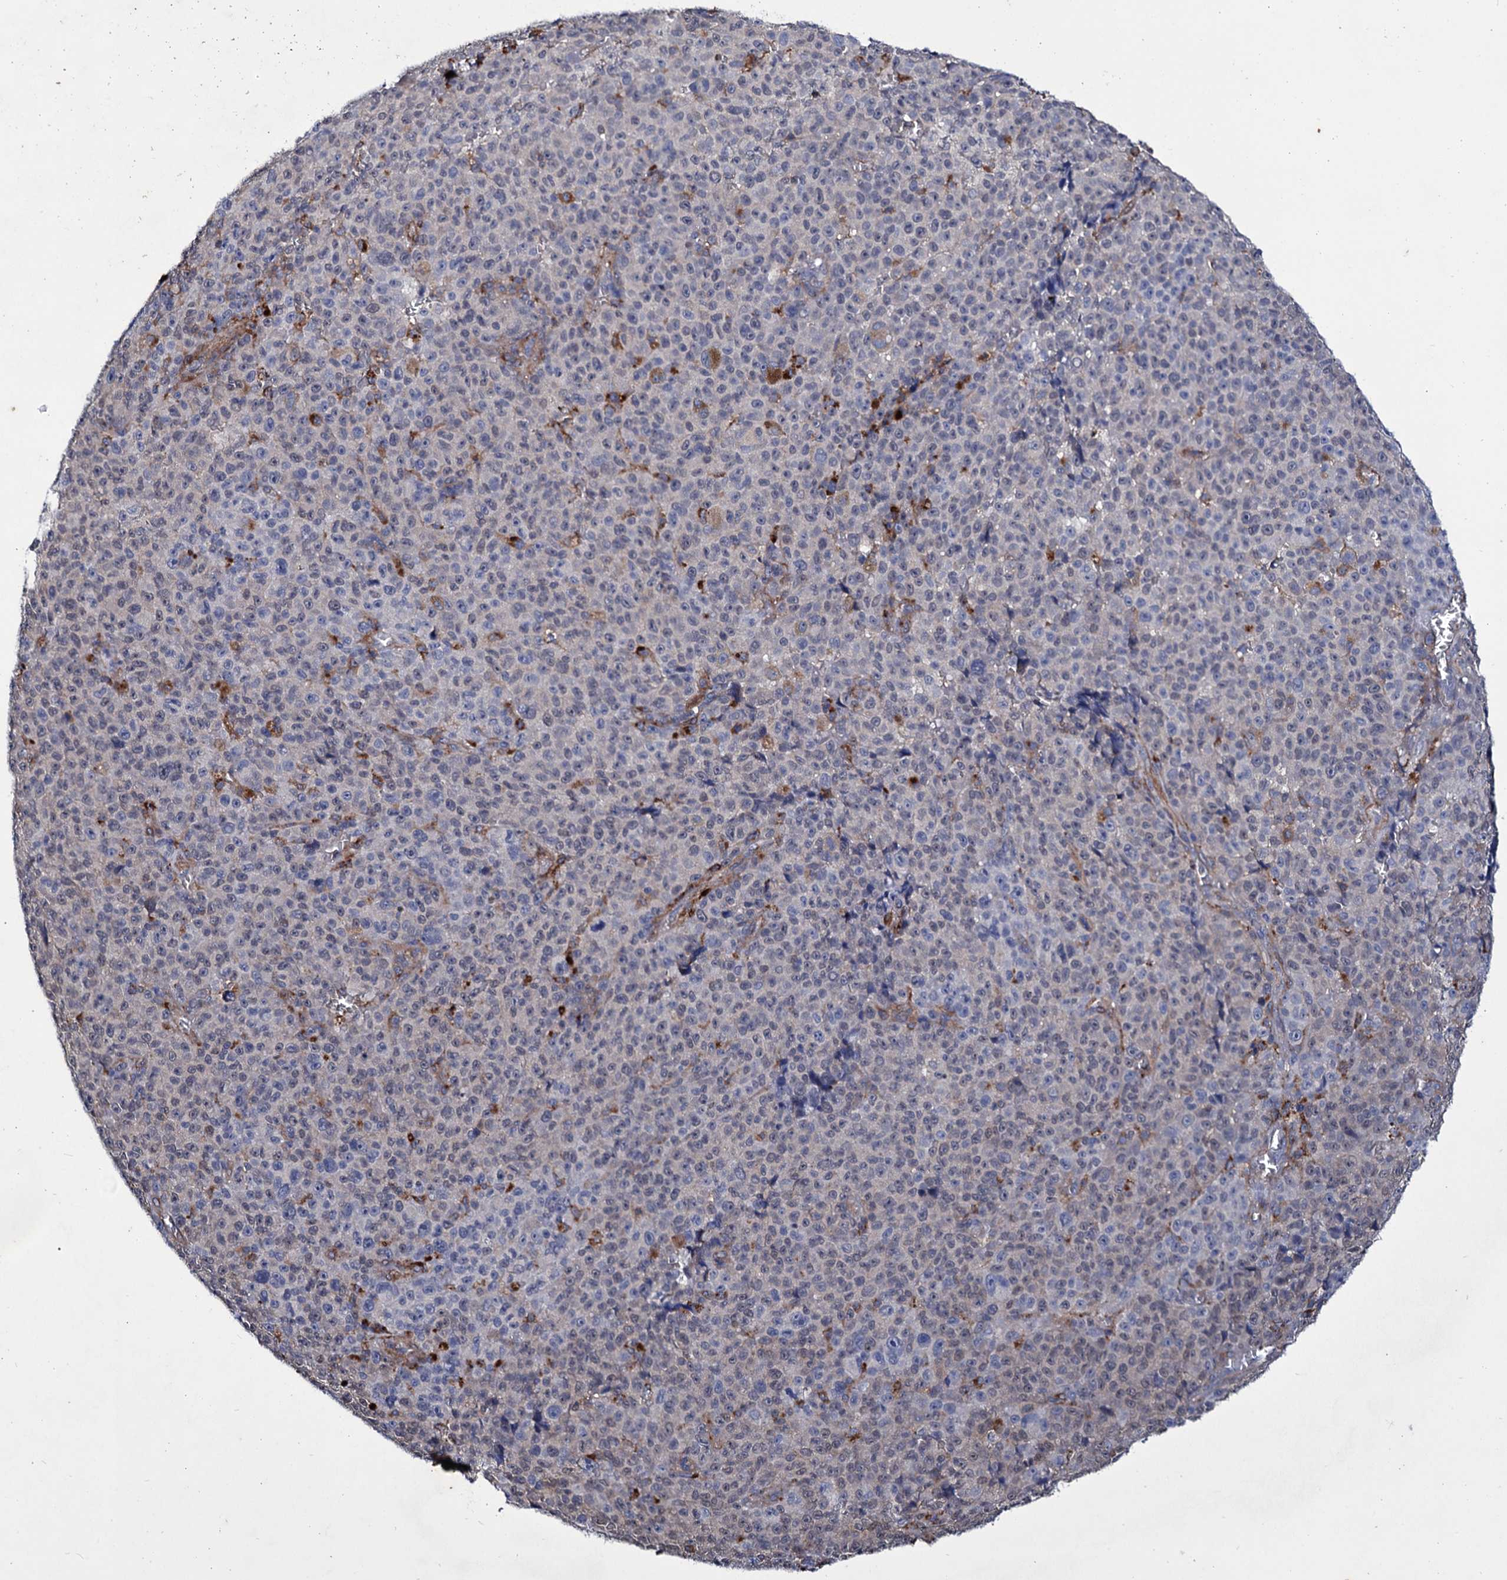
{"staining": {"intensity": "negative", "quantity": "none", "location": "none"}, "tissue": "melanoma", "cell_type": "Tumor cells", "image_type": "cancer", "snomed": [{"axis": "morphology", "description": "Malignant melanoma, NOS"}, {"axis": "topography", "description": "Skin"}], "caption": "Human melanoma stained for a protein using immunohistochemistry (IHC) demonstrates no staining in tumor cells.", "gene": "AXL", "patient": {"sex": "female", "age": 82}}